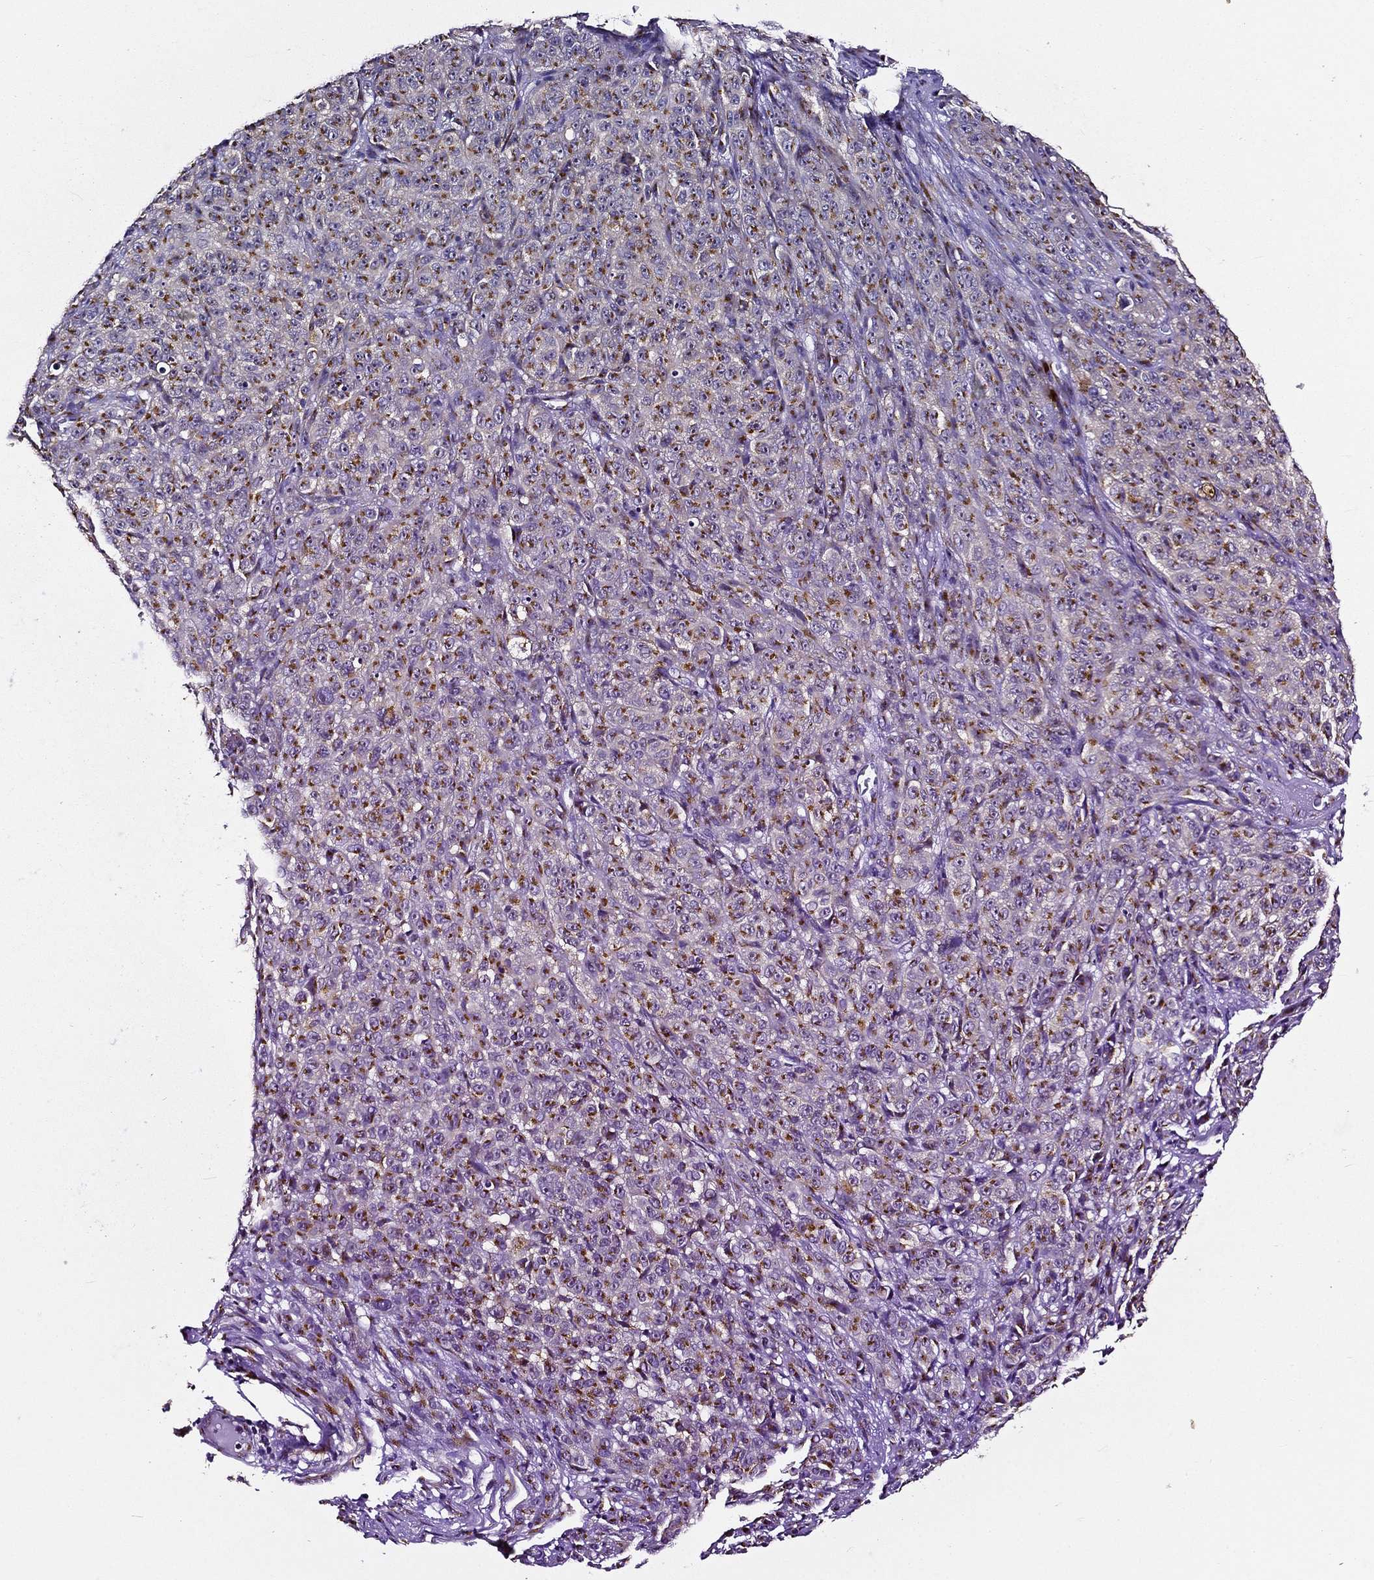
{"staining": {"intensity": "moderate", "quantity": "25%-75%", "location": "cytoplasmic/membranous"}, "tissue": "melanoma", "cell_type": "Tumor cells", "image_type": "cancer", "snomed": [{"axis": "morphology", "description": "Malignant melanoma, NOS"}, {"axis": "topography", "description": "Skin"}], "caption": "Malignant melanoma stained for a protein displays moderate cytoplasmic/membranous positivity in tumor cells.", "gene": "TICAM1", "patient": {"sex": "female", "age": 82}}